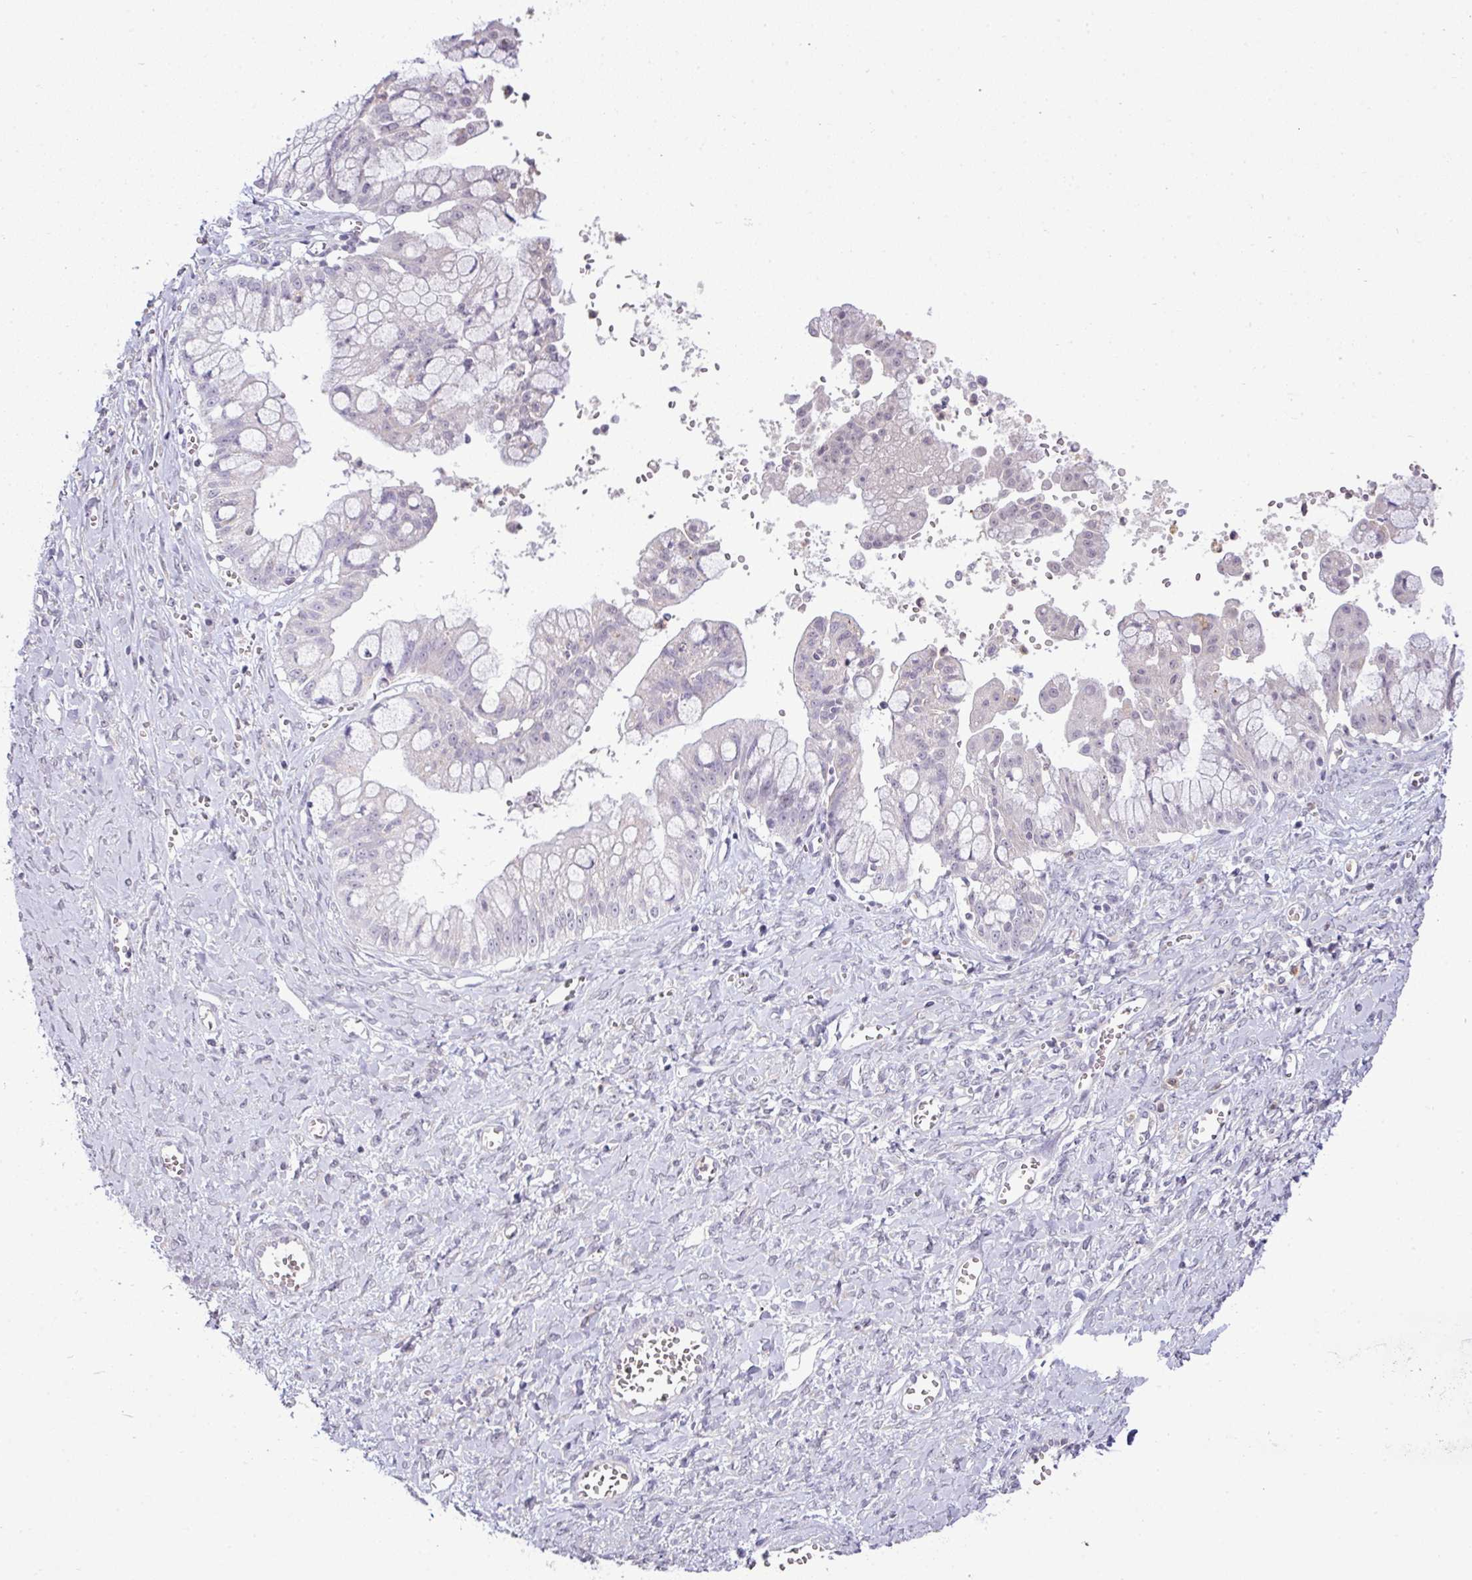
{"staining": {"intensity": "negative", "quantity": "none", "location": "none"}, "tissue": "ovarian cancer", "cell_type": "Tumor cells", "image_type": "cancer", "snomed": [{"axis": "morphology", "description": "Cystadenocarcinoma, mucinous, NOS"}, {"axis": "topography", "description": "Ovary"}], "caption": "Protein analysis of mucinous cystadenocarcinoma (ovarian) reveals no significant staining in tumor cells.", "gene": "HBEGF", "patient": {"sex": "female", "age": 70}}